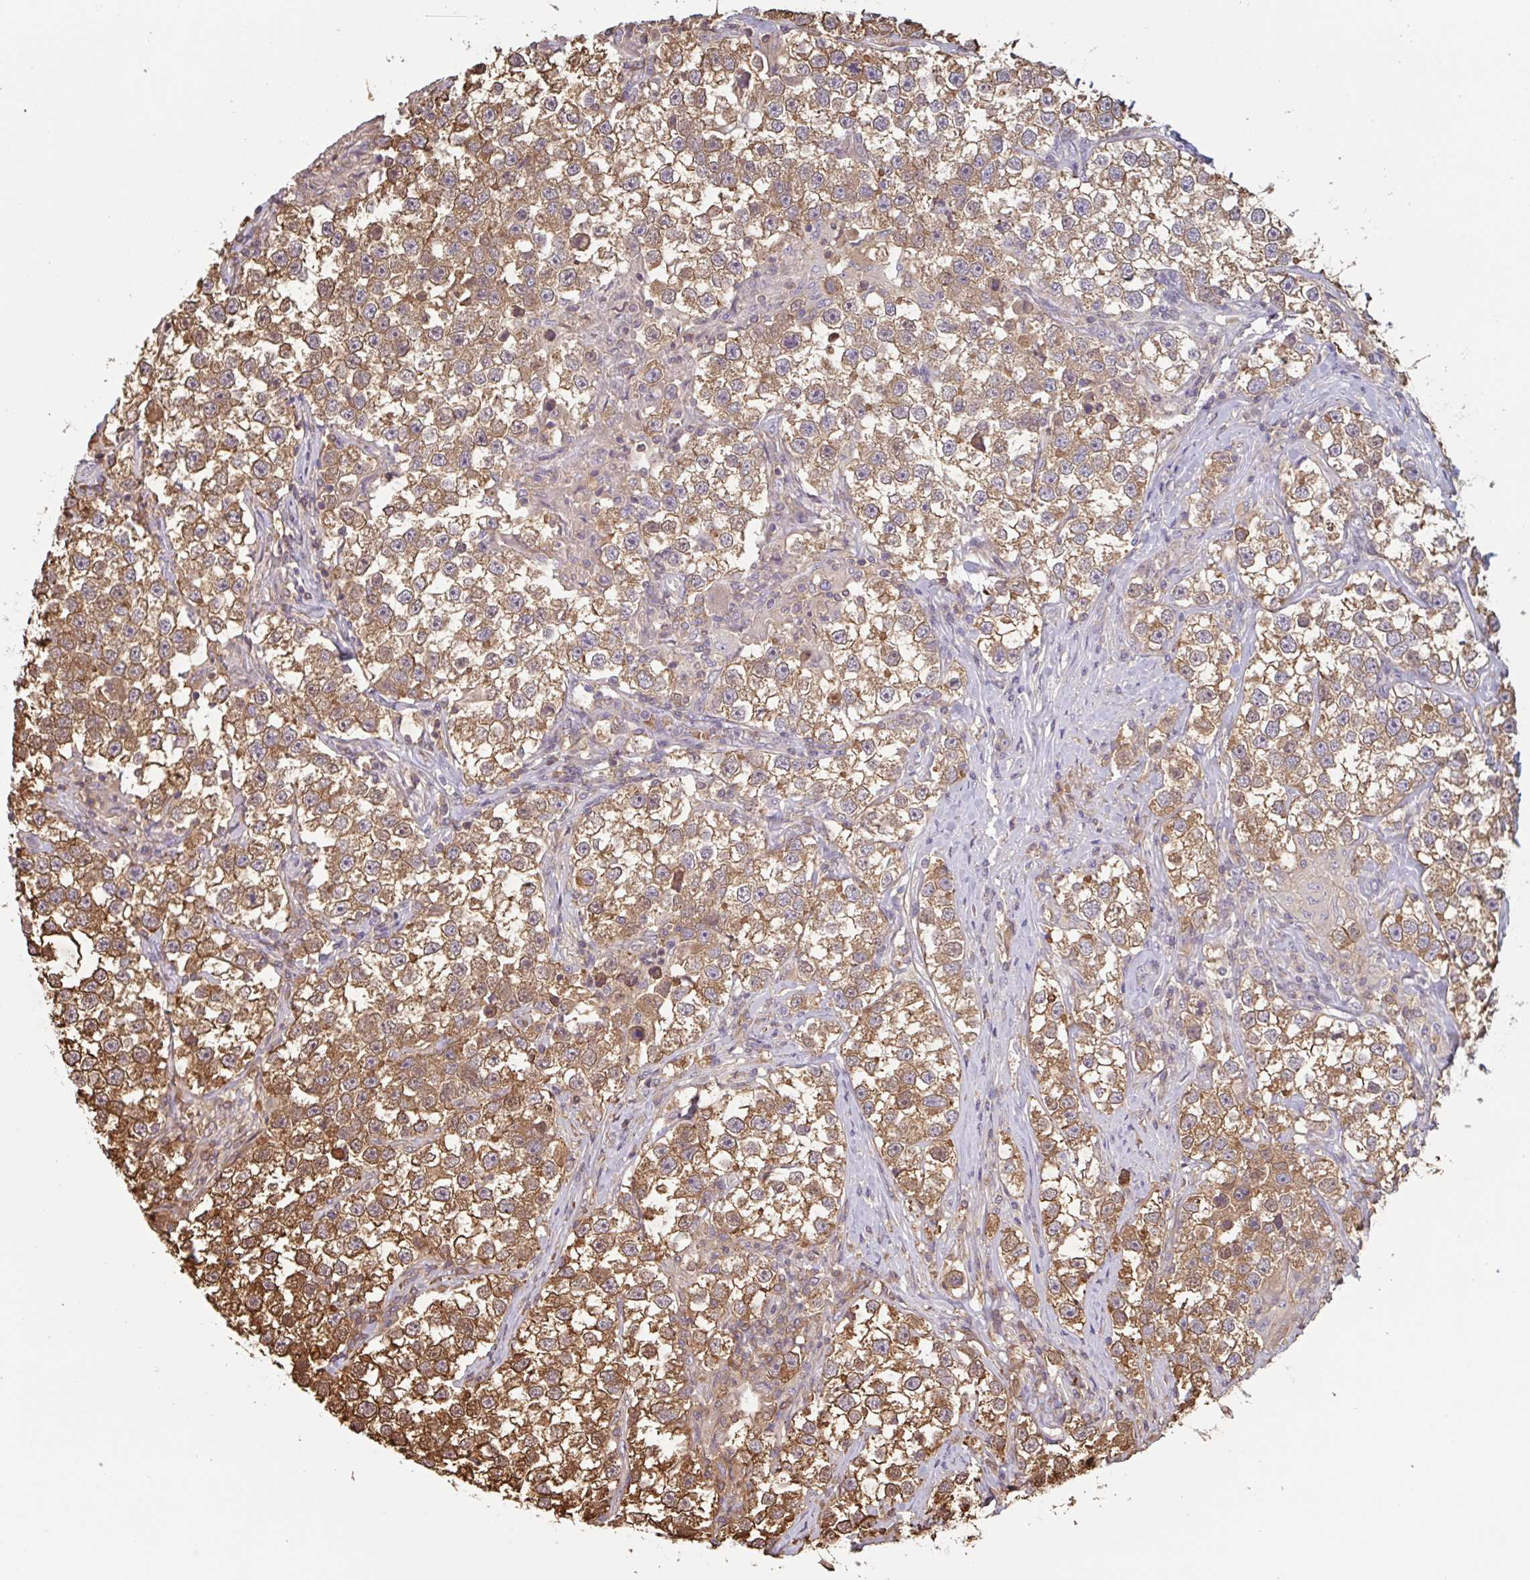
{"staining": {"intensity": "moderate", "quantity": ">75%", "location": "cytoplasmic/membranous"}, "tissue": "testis cancer", "cell_type": "Tumor cells", "image_type": "cancer", "snomed": [{"axis": "morphology", "description": "Seminoma, NOS"}, {"axis": "topography", "description": "Testis"}], "caption": "Immunohistochemical staining of testis seminoma reveals medium levels of moderate cytoplasmic/membranous expression in approximately >75% of tumor cells.", "gene": "OTOP2", "patient": {"sex": "male", "age": 46}}